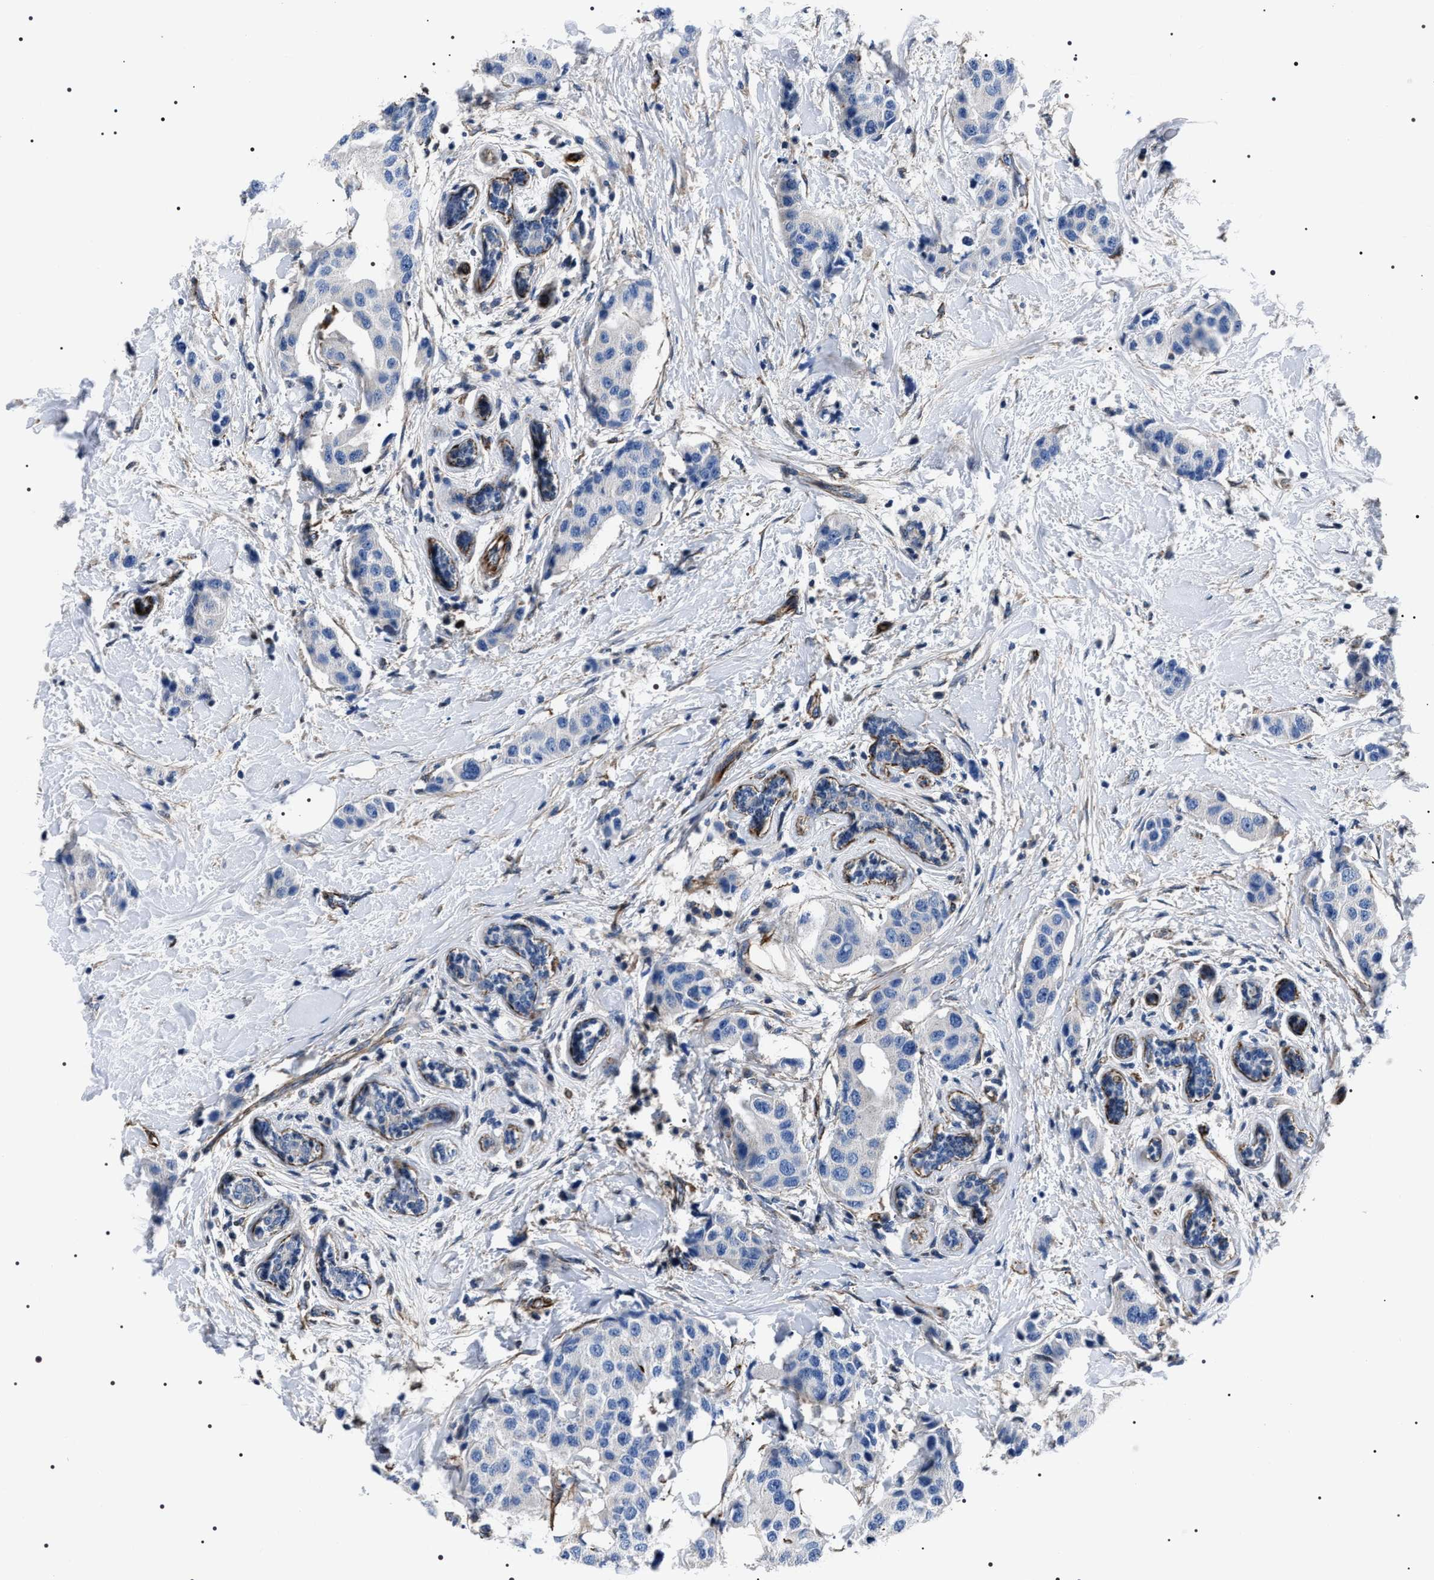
{"staining": {"intensity": "negative", "quantity": "none", "location": "none"}, "tissue": "breast cancer", "cell_type": "Tumor cells", "image_type": "cancer", "snomed": [{"axis": "morphology", "description": "Normal tissue, NOS"}, {"axis": "morphology", "description": "Duct carcinoma"}, {"axis": "topography", "description": "Breast"}], "caption": "Immunohistochemistry micrograph of invasive ductal carcinoma (breast) stained for a protein (brown), which shows no expression in tumor cells. Brightfield microscopy of immunohistochemistry stained with DAB (3,3'-diaminobenzidine) (brown) and hematoxylin (blue), captured at high magnification.", "gene": "BAG2", "patient": {"sex": "female", "age": 39}}